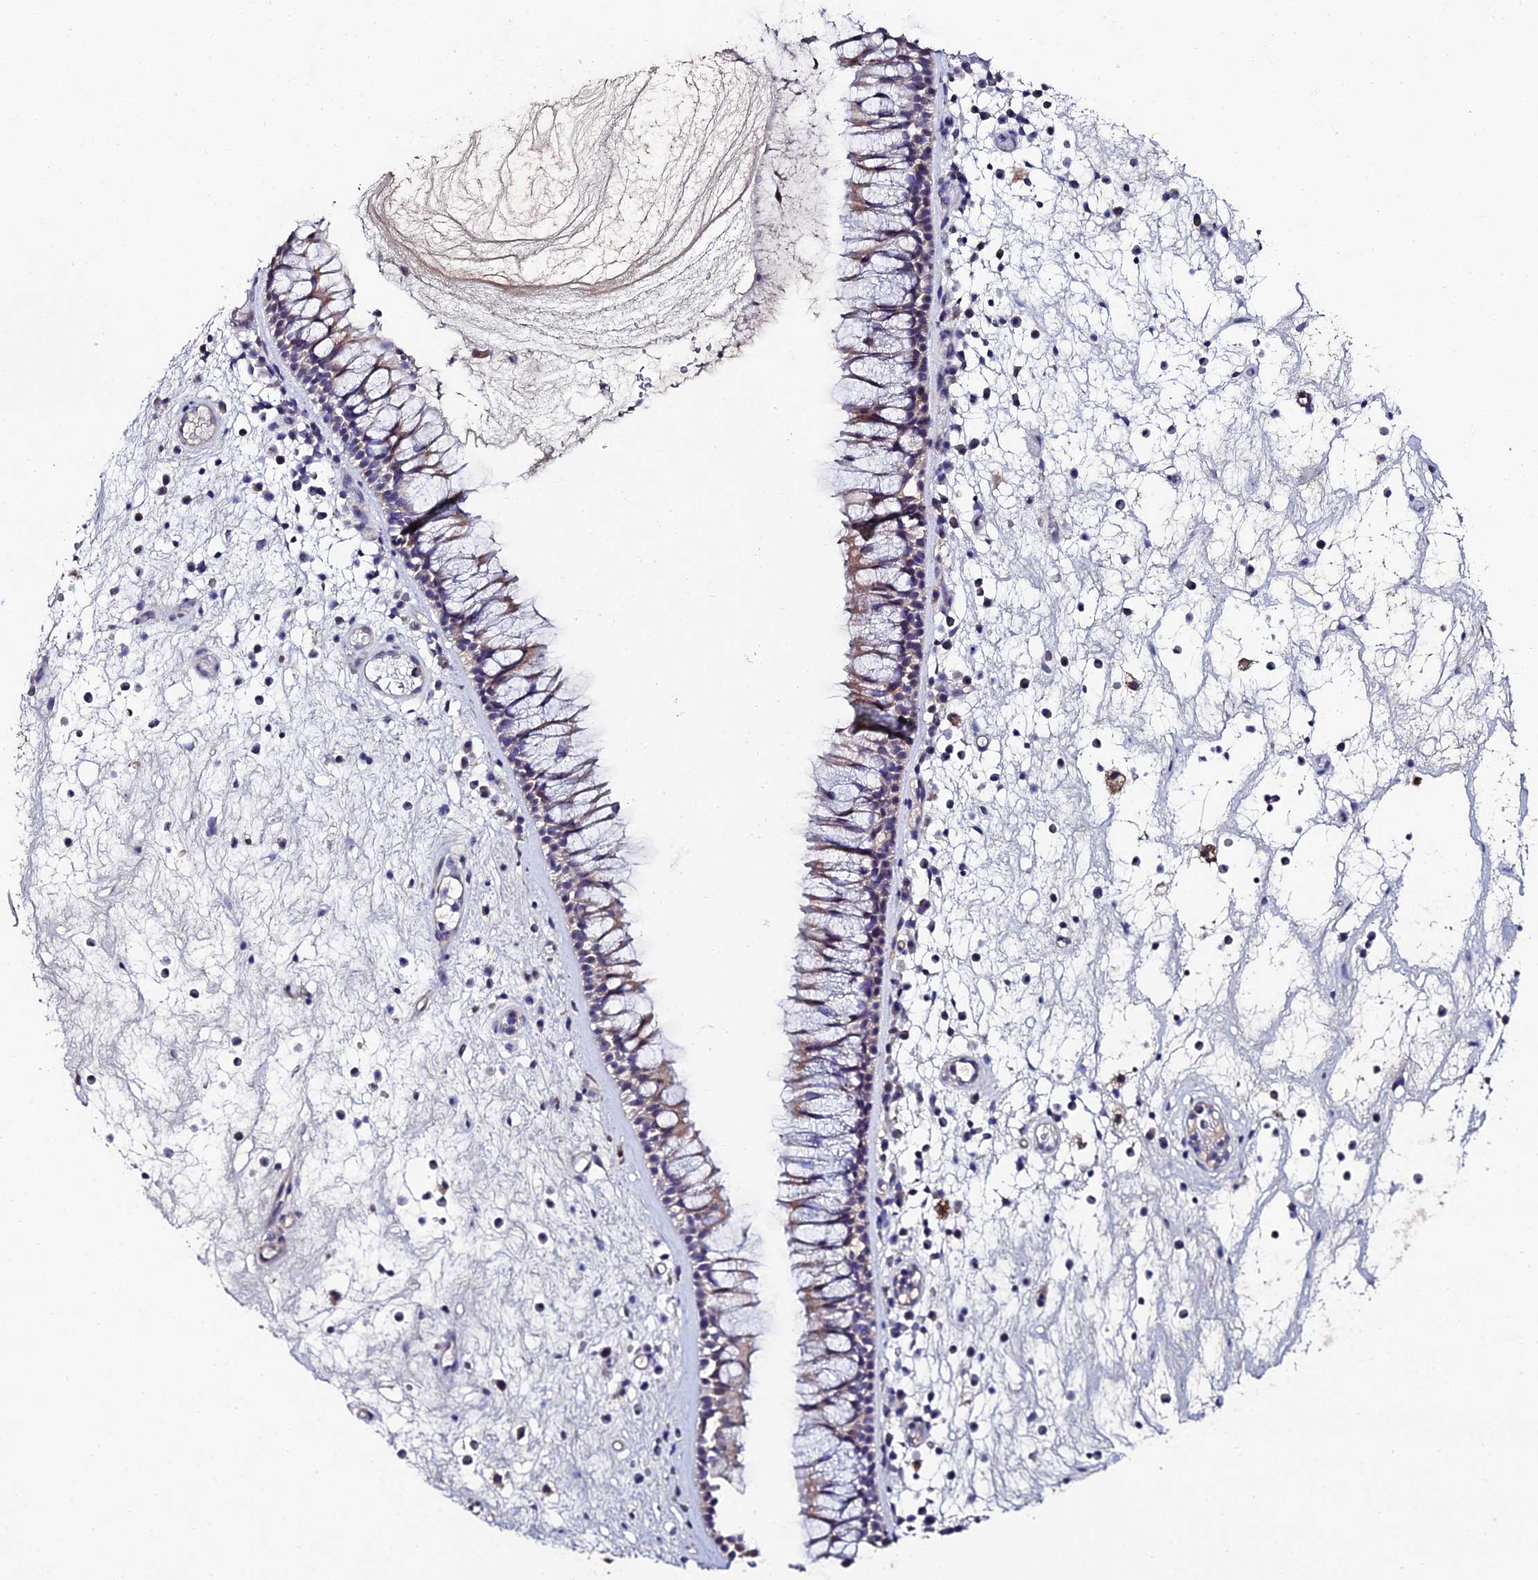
{"staining": {"intensity": "weak", "quantity": "25%-75%", "location": "cytoplasmic/membranous"}, "tissue": "nasopharynx", "cell_type": "Respiratory epithelial cells", "image_type": "normal", "snomed": [{"axis": "morphology", "description": "Normal tissue, NOS"}, {"axis": "morphology", "description": "Inflammation, NOS"}, {"axis": "morphology", "description": "Malignant melanoma, Metastatic site"}, {"axis": "topography", "description": "Nasopharynx"}], "caption": "Weak cytoplasmic/membranous protein positivity is seen in about 25%-75% of respiratory epithelial cells in nasopharynx. The protein of interest is stained brown, and the nuclei are stained in blue (DAB IHC with brightfield microscopy, high magnification).", "gene": "ESRRG", "patient": {"sex": "male", "age": 70}}